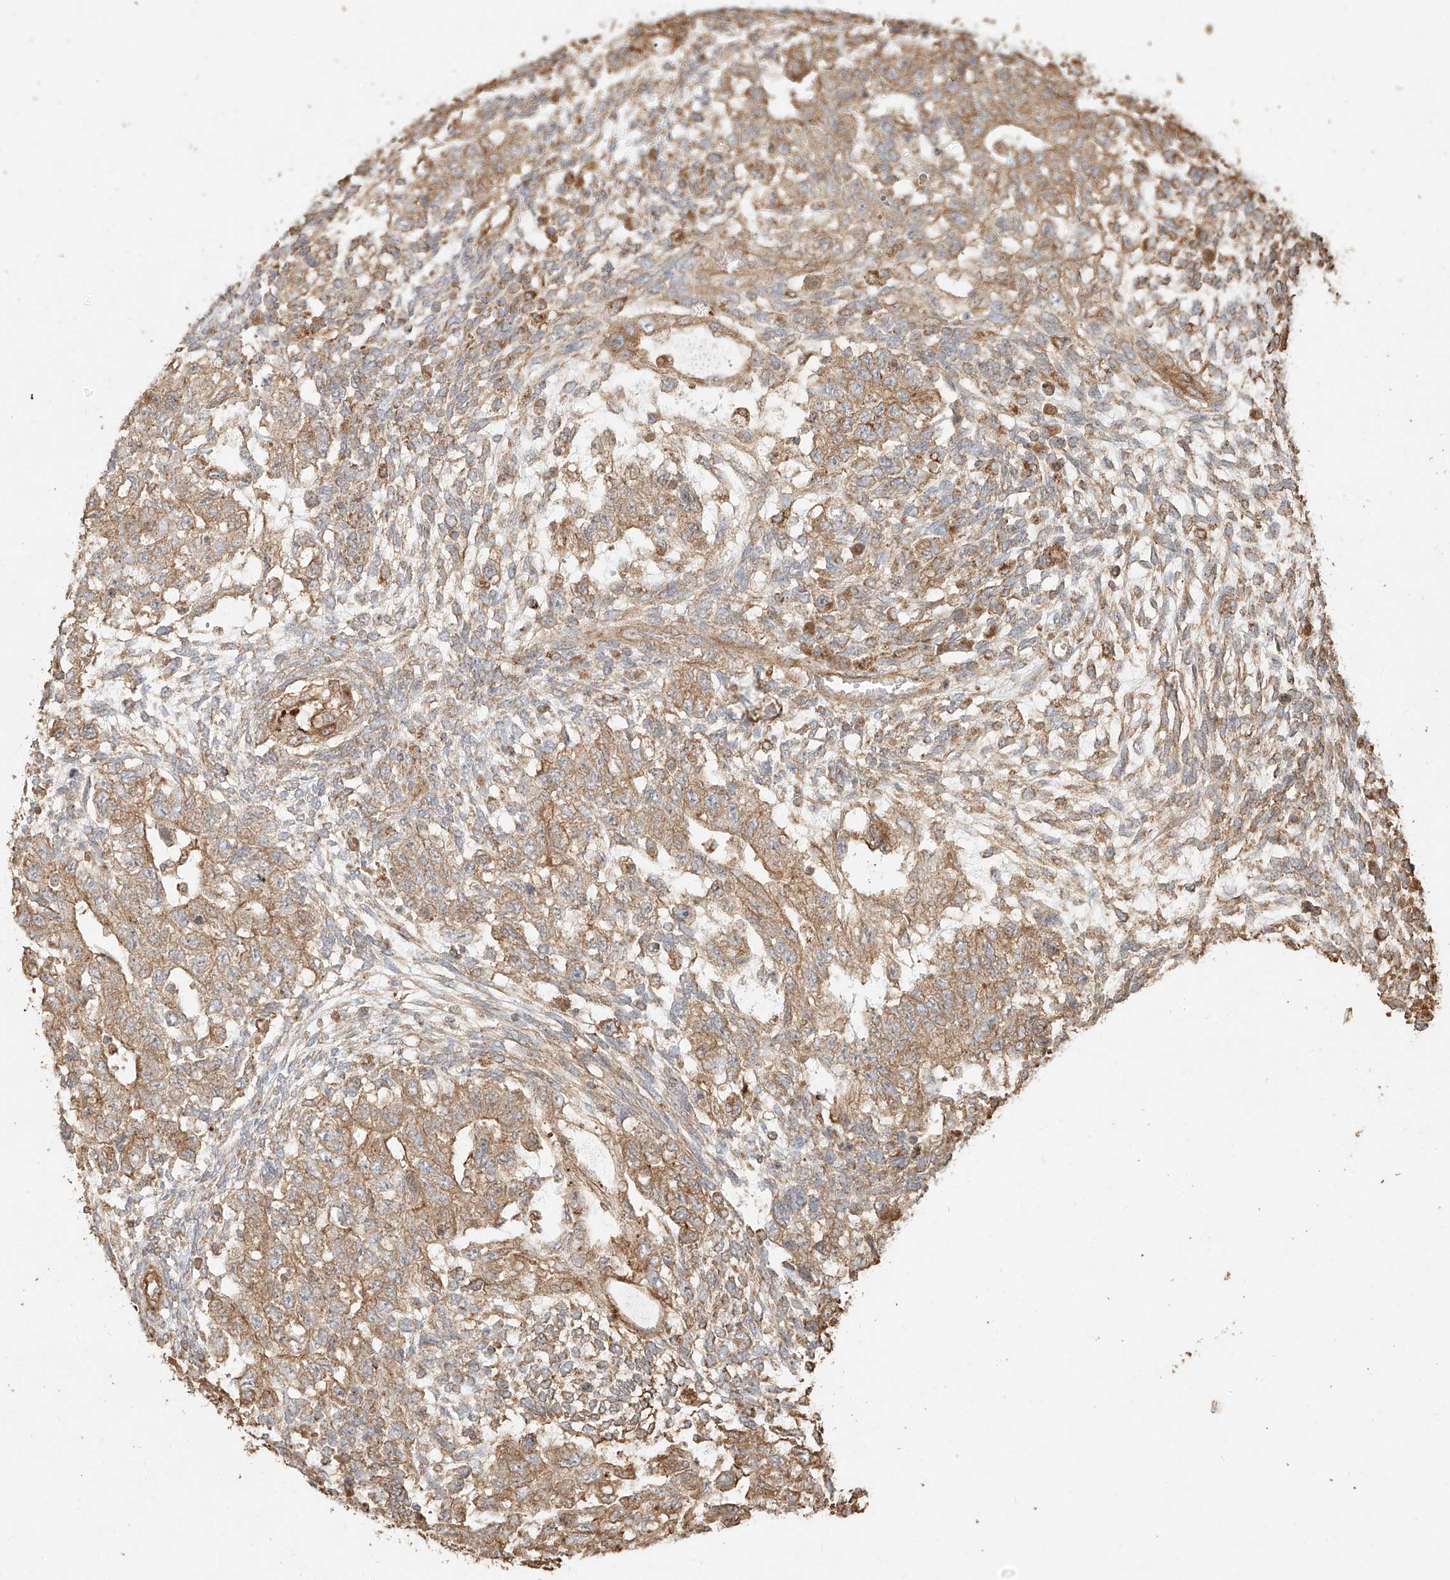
{"staining": {"intensity": "moderate", "quantity": ">75%", "location": "cytoplasmic/membranous"}, "tissue": "testis cancer", "cell_type": "Tumor cells", "image_type": "cancer", "snomed": [{"axis": "morphology", "description": "Normal tissue, NOS"}, {"axis": "morphology", "description": "Carcinoma, Embryonal, NOS"}, {"axis": "topography", "description": "Testis"}], "caption": "Testis cancer tissue demonstrates moderate cytoplasmic/membranous staining in about >75% of tumor cells, visualized by immunohistochemistry.", "gene": "EFNB1", "patient": {"sex": "male", "age": 36}}